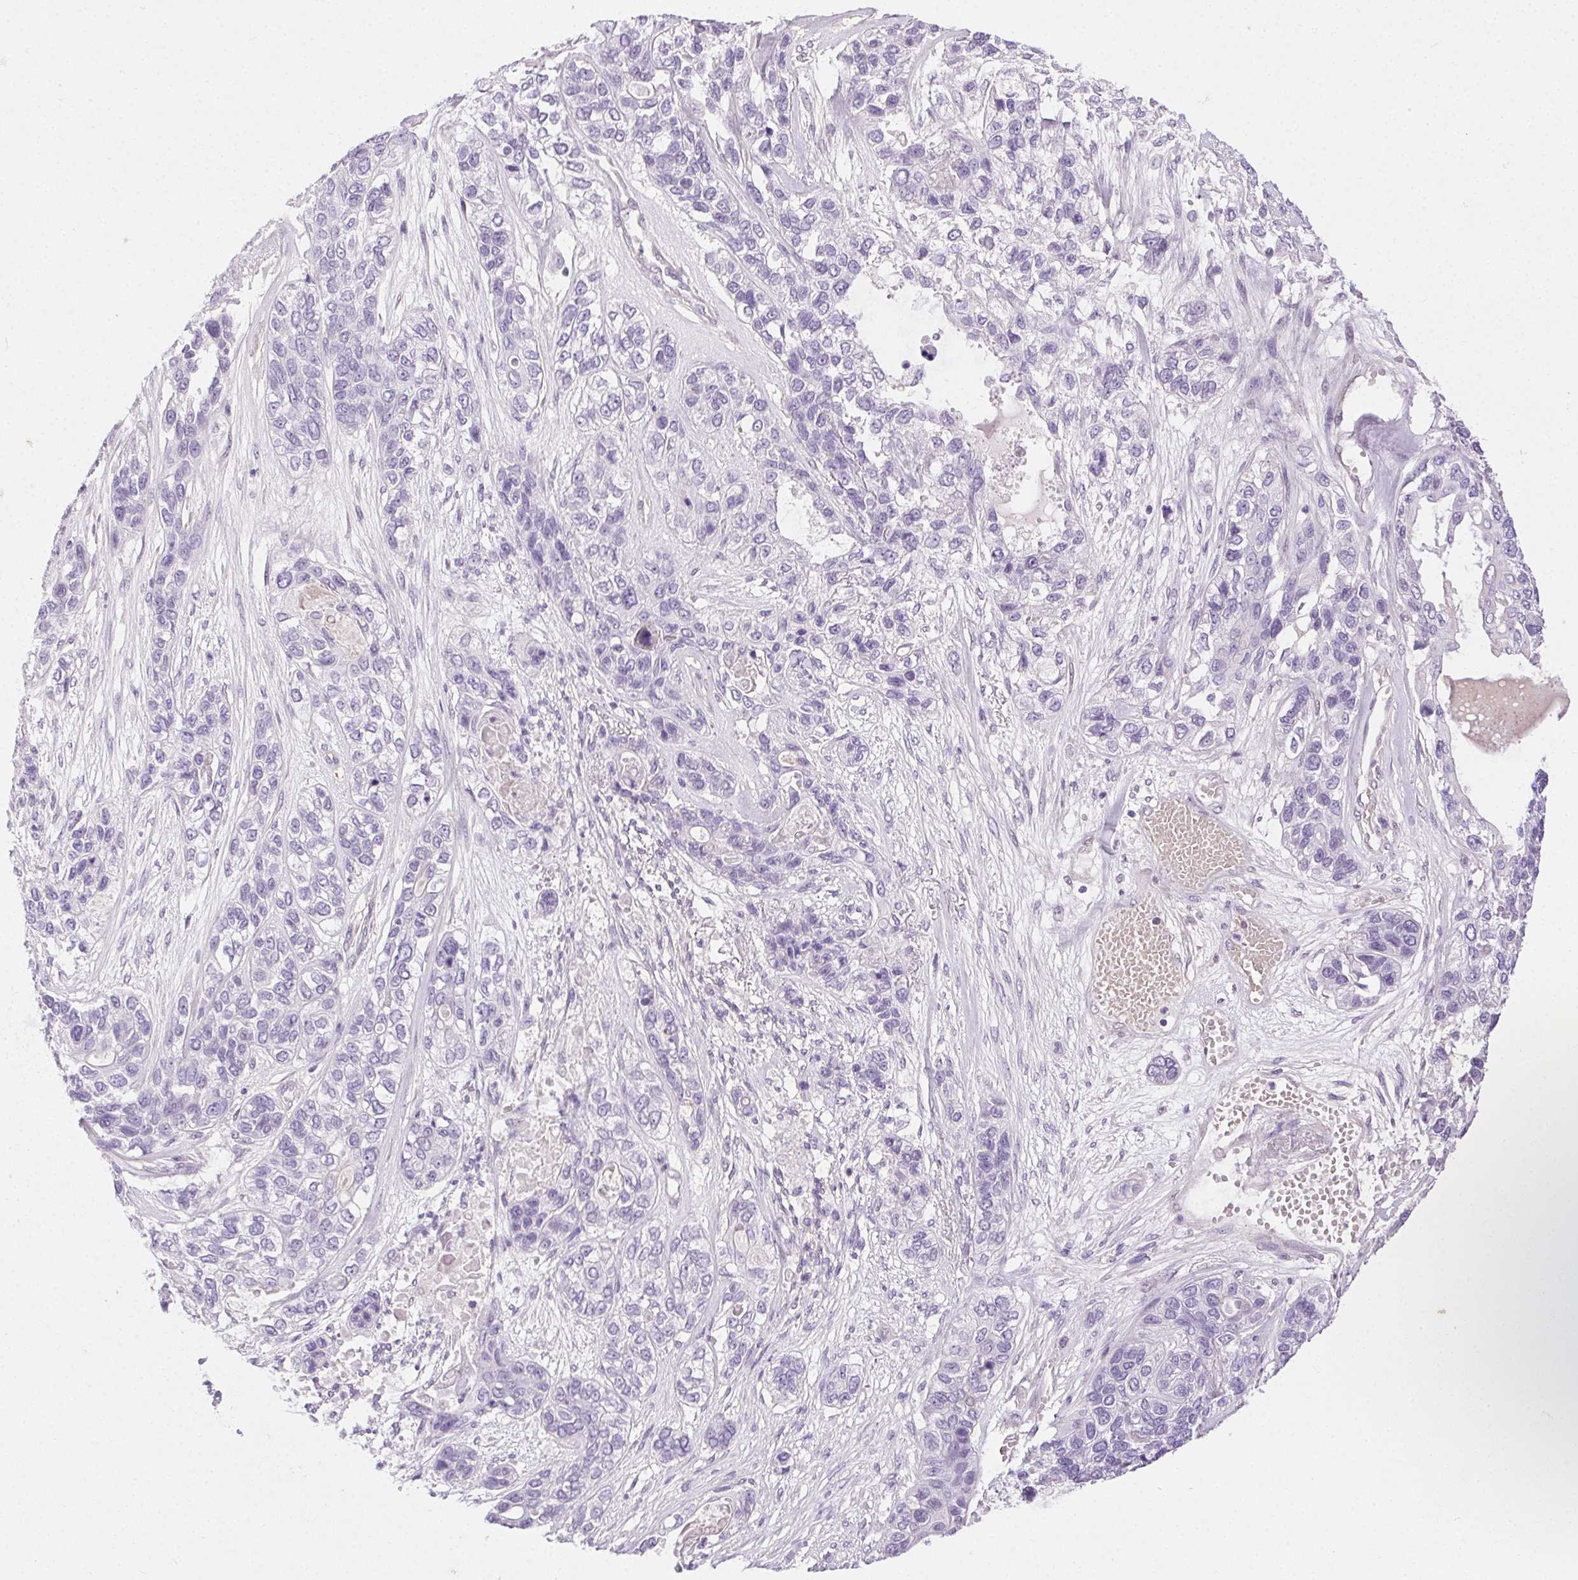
{"staining": {"intensity": "negative", "quantity": "none", "location": "none"}, "tissue": "lung cancer", "cell_type": "Tumor cells", "image_type": "cancer", "snomed": [{"axis": "morphology", "description": "Squamous cell carcinoma, NOS"}, {"axis": "topography", "description": "Lung"}], "caption": "Micrograph shows no protein staining in tumor cells of lung cancer (squamous cell carcinoma) tissue. Nuclei are stained in blue.", "gene": "SYCE2", "patient": {"sex": "female", "age": 70}}